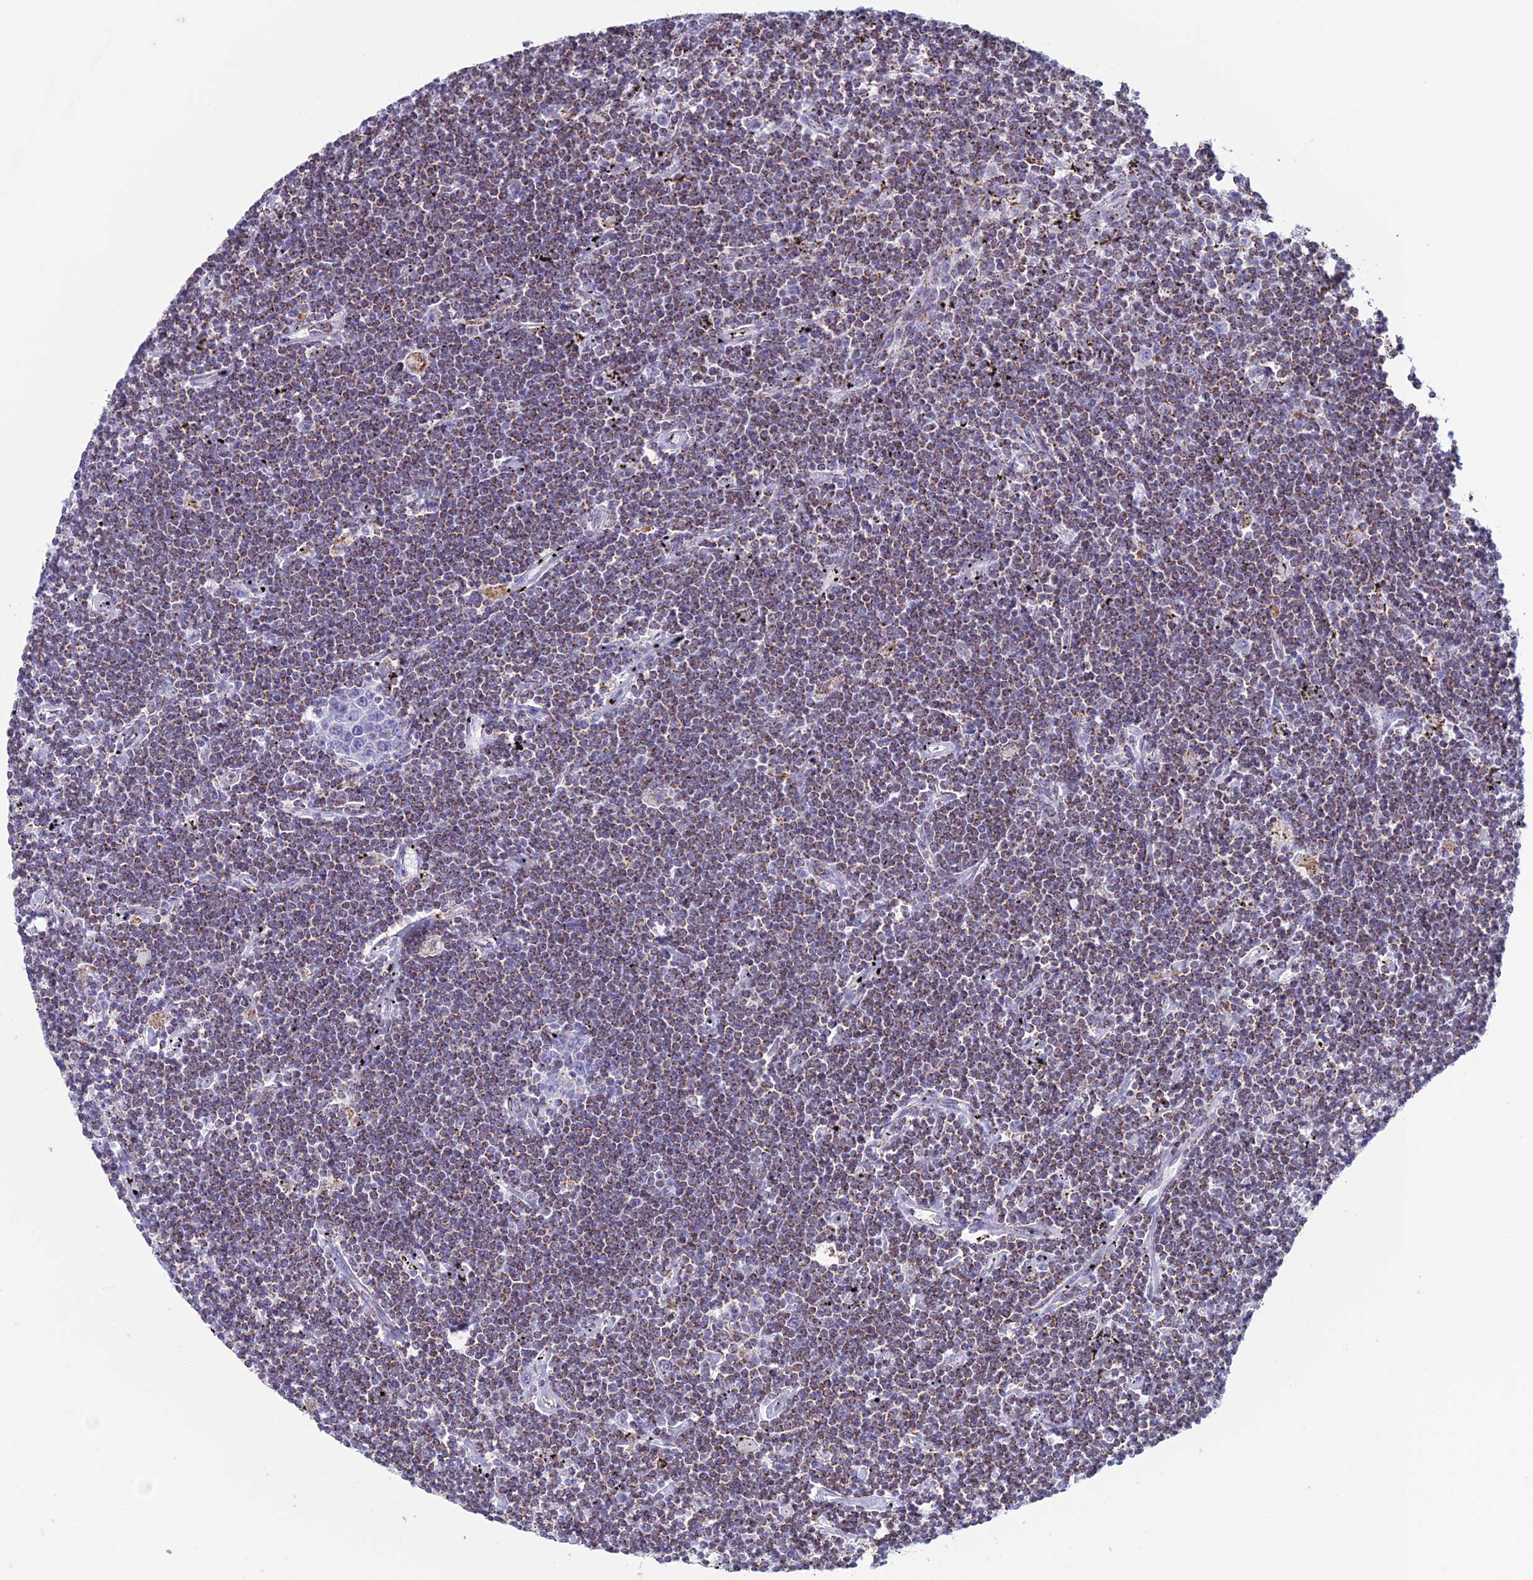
{"staining": {"intensity": "moderate", "quantity": "25%-75%", "location": "cytoplasmic/membranous"}, "tissue": "lymphoma", "cell_type": "Tumor cells", "image_type": "cancer", "snomed": [{"axis": "morphology", "description": "Malignant lymphoma, non-Hodgkin's type, Low grade"}, {"axis": "topography", "description": "Spleen"}], "caption": "Human low-grade malignant lymphoma, non-Hodgkin's type stained with a protein marker shows moderate staining in tumor cells.", "gene": "ZNG1B", "patient": {"sex": "male", "age": 76}}